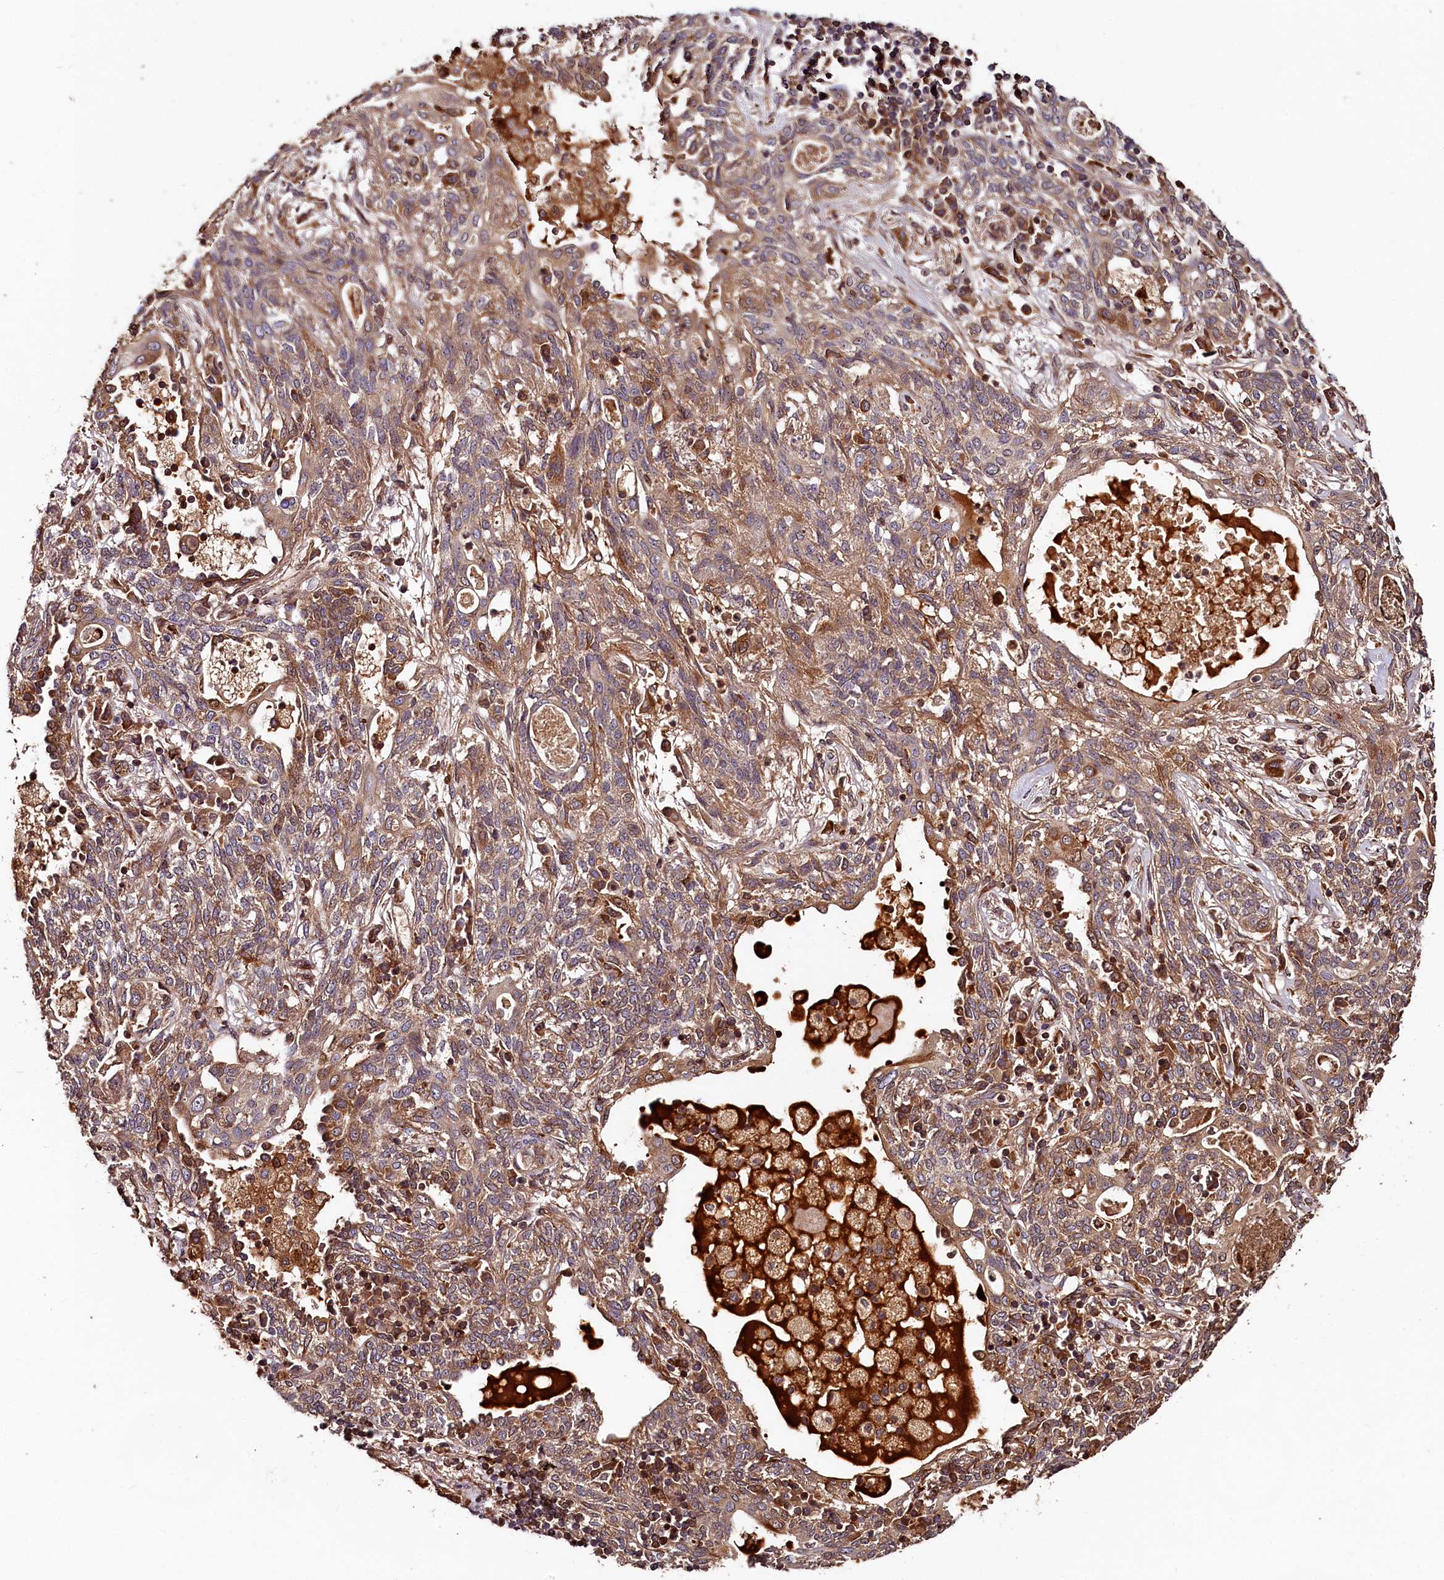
{"staining": {"intensity": "moderate", "quantity": ">75%", "location": "cytoplasmic/membranous"}, "tissue": "lung cancer", "cell_type": "Tumor cells", "image_type": "cancer", "snomed": [{"axis": "morphology", "description": "Squamous cell carcinoma, NOS"}, {"axis": "topography", "description": "Lung"}], "caption": "Immunohistochemistry (IHC) of human lung cancer reveals medium levels of moderate cytoplasmic/membranous staining in approximately >75% of tumor cells.", "gene": "HMOX2", "patient": {"sex": "female", "age": 70}}